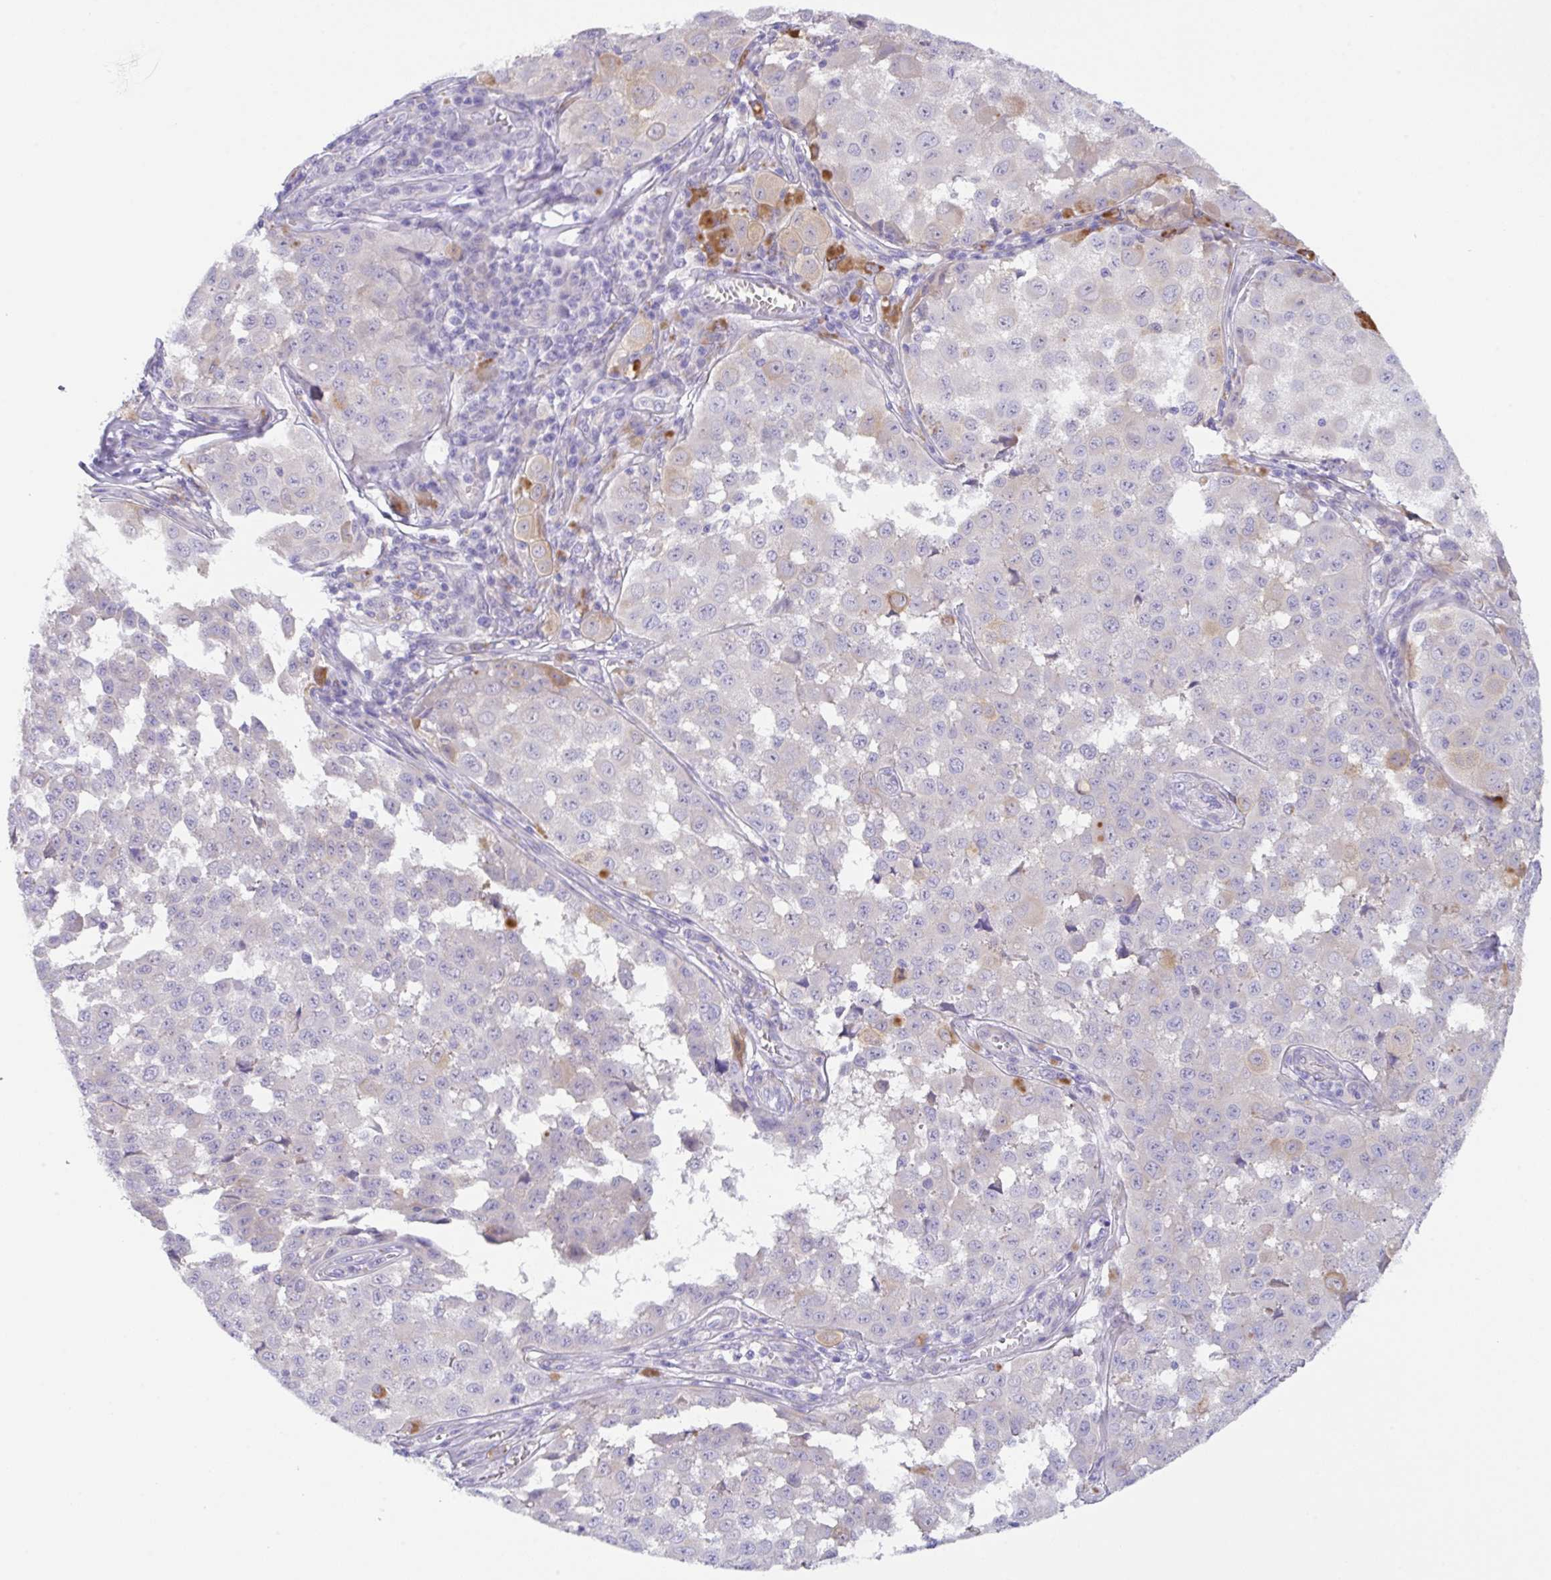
{"staining": {"intensity": "negative", "quantity": "none", "location": "none"}, "tissue": "melanoma", "cell_type": "Tumor cells", "image_type": "cancer", "snomed": [{"axis": "morphology", "description": "Malignant melanoma, NOS"}, {"axis": "topography", "description": "Skin"}], "caption": "An immunohistochemistry image of melanoma is shown. There is no staining in tumor cells of melanoma.", "gene": "TRAF4", "patient": {"sex": "male", "age": 64}}